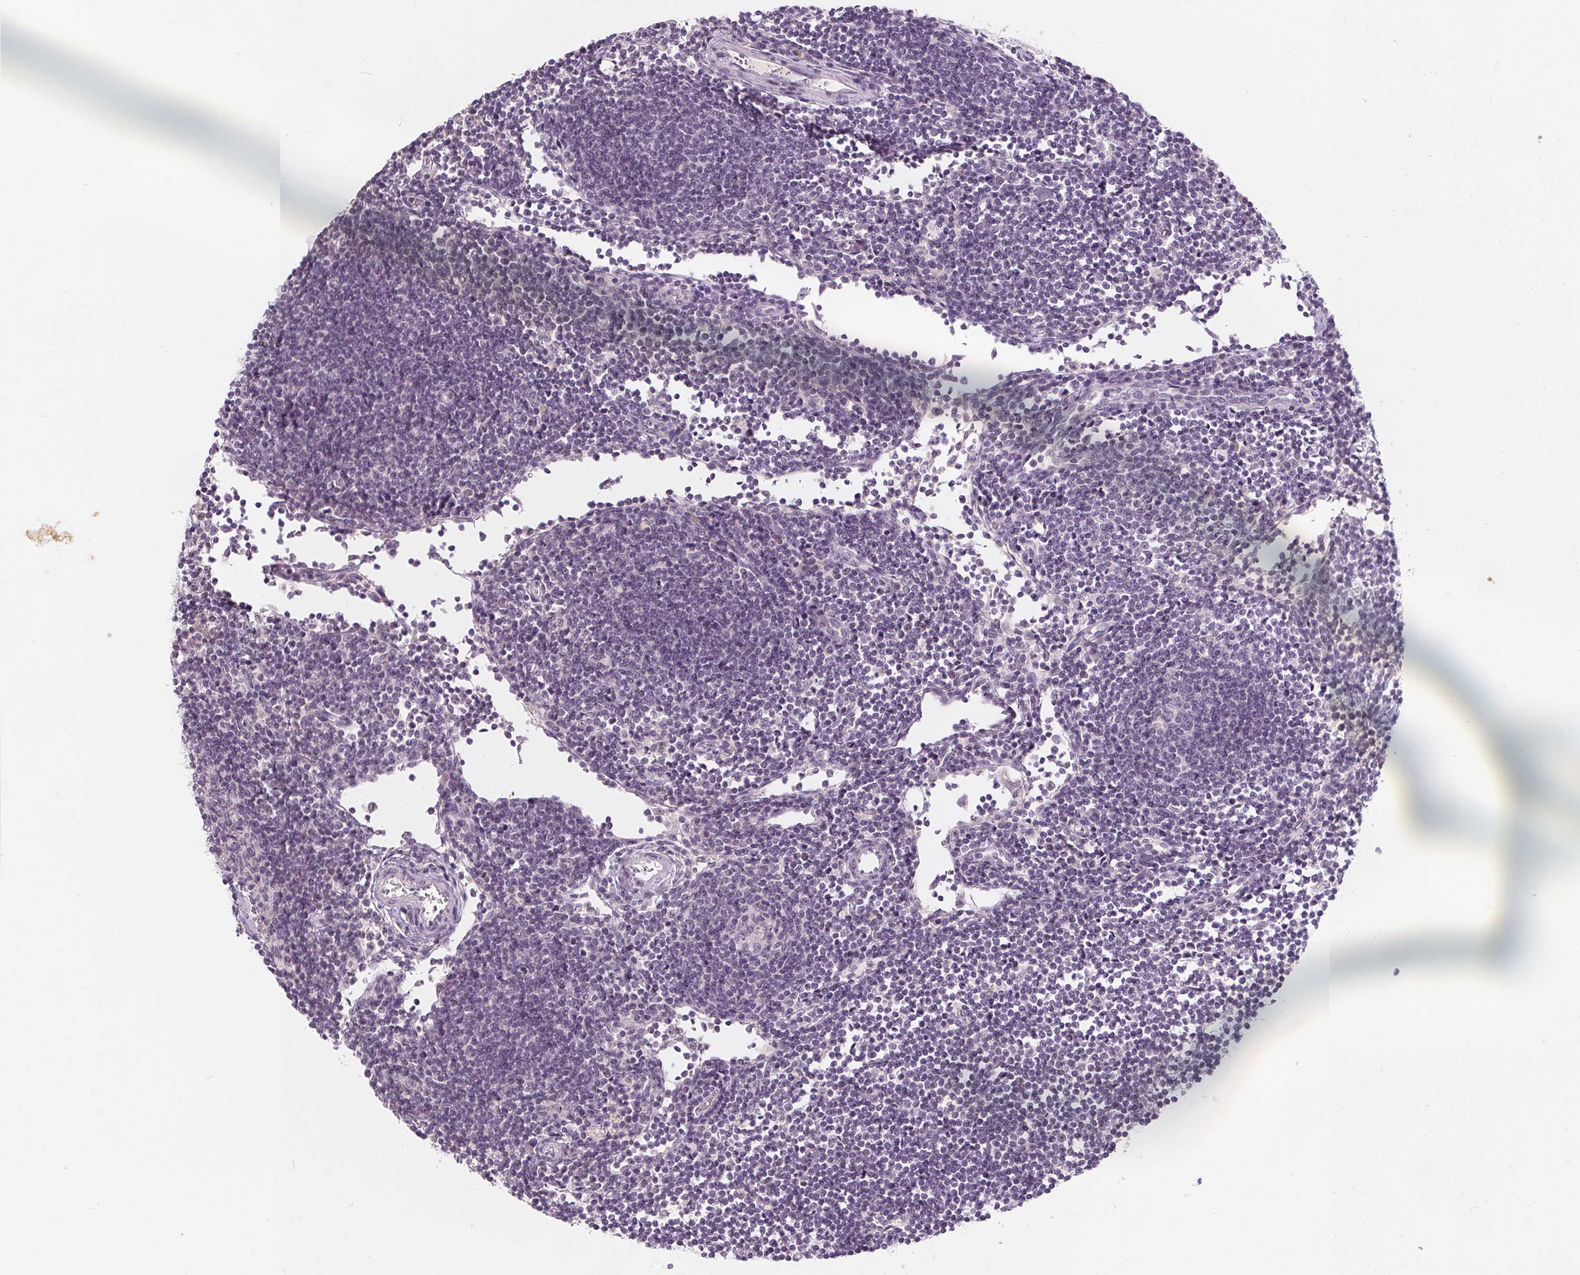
{"staining": {"intensity": "negative", "quantity": "none", "location": "none"}, "tissue": "lymph node", "cell_type": "Germinal center cells", "image_type": "normal", "snomed": [{"axis": "morphology", "description": "Normal tissue, NOS"}, {"axis": "topography", "description": "Lymph node"}], "caption": "Immunohistochemical staining of unremarkable human lymph node exhibits no significant positivity in germinal center cells.", "gene": "DBX2", "patient": {"sex": "male", "age": 67}}